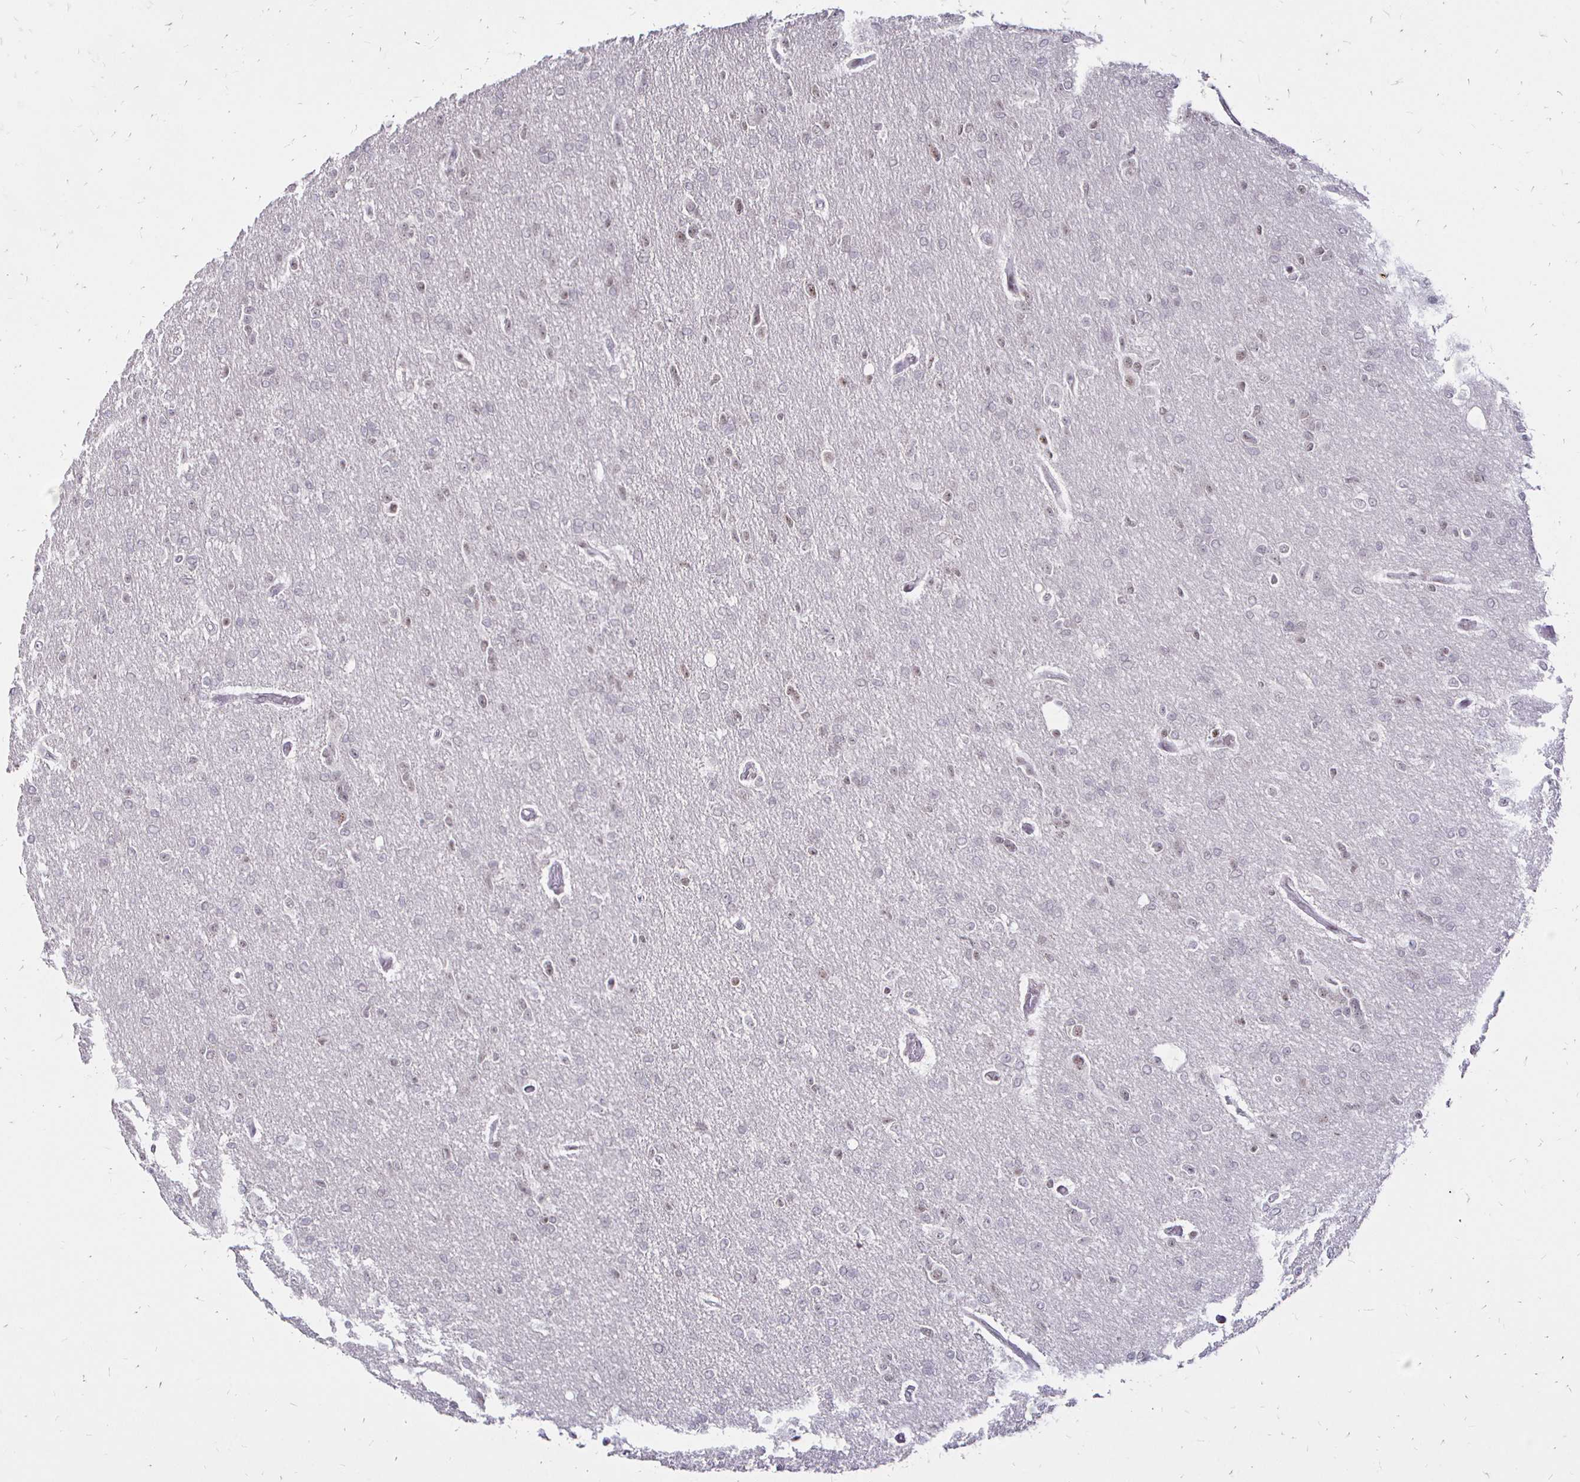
{"staining": {"intensity": "negative", "quantity": "none", "location": "none"}, "tissue": "glioma", "cell_type": "Tumor cells", "image_type": "cancer", "snomed": [{"axis": "morphology", "description": "Glioma, malignant, Low grade"}, {"axis": "topography", "description": "Brain"}], "caption": "Malignant glioma (low-grade) was stained to show a protein in brown. There is no significant staining in tumor cells.", "gene": "SIN3A", "patient": {"sex": "male", "age": 26}}